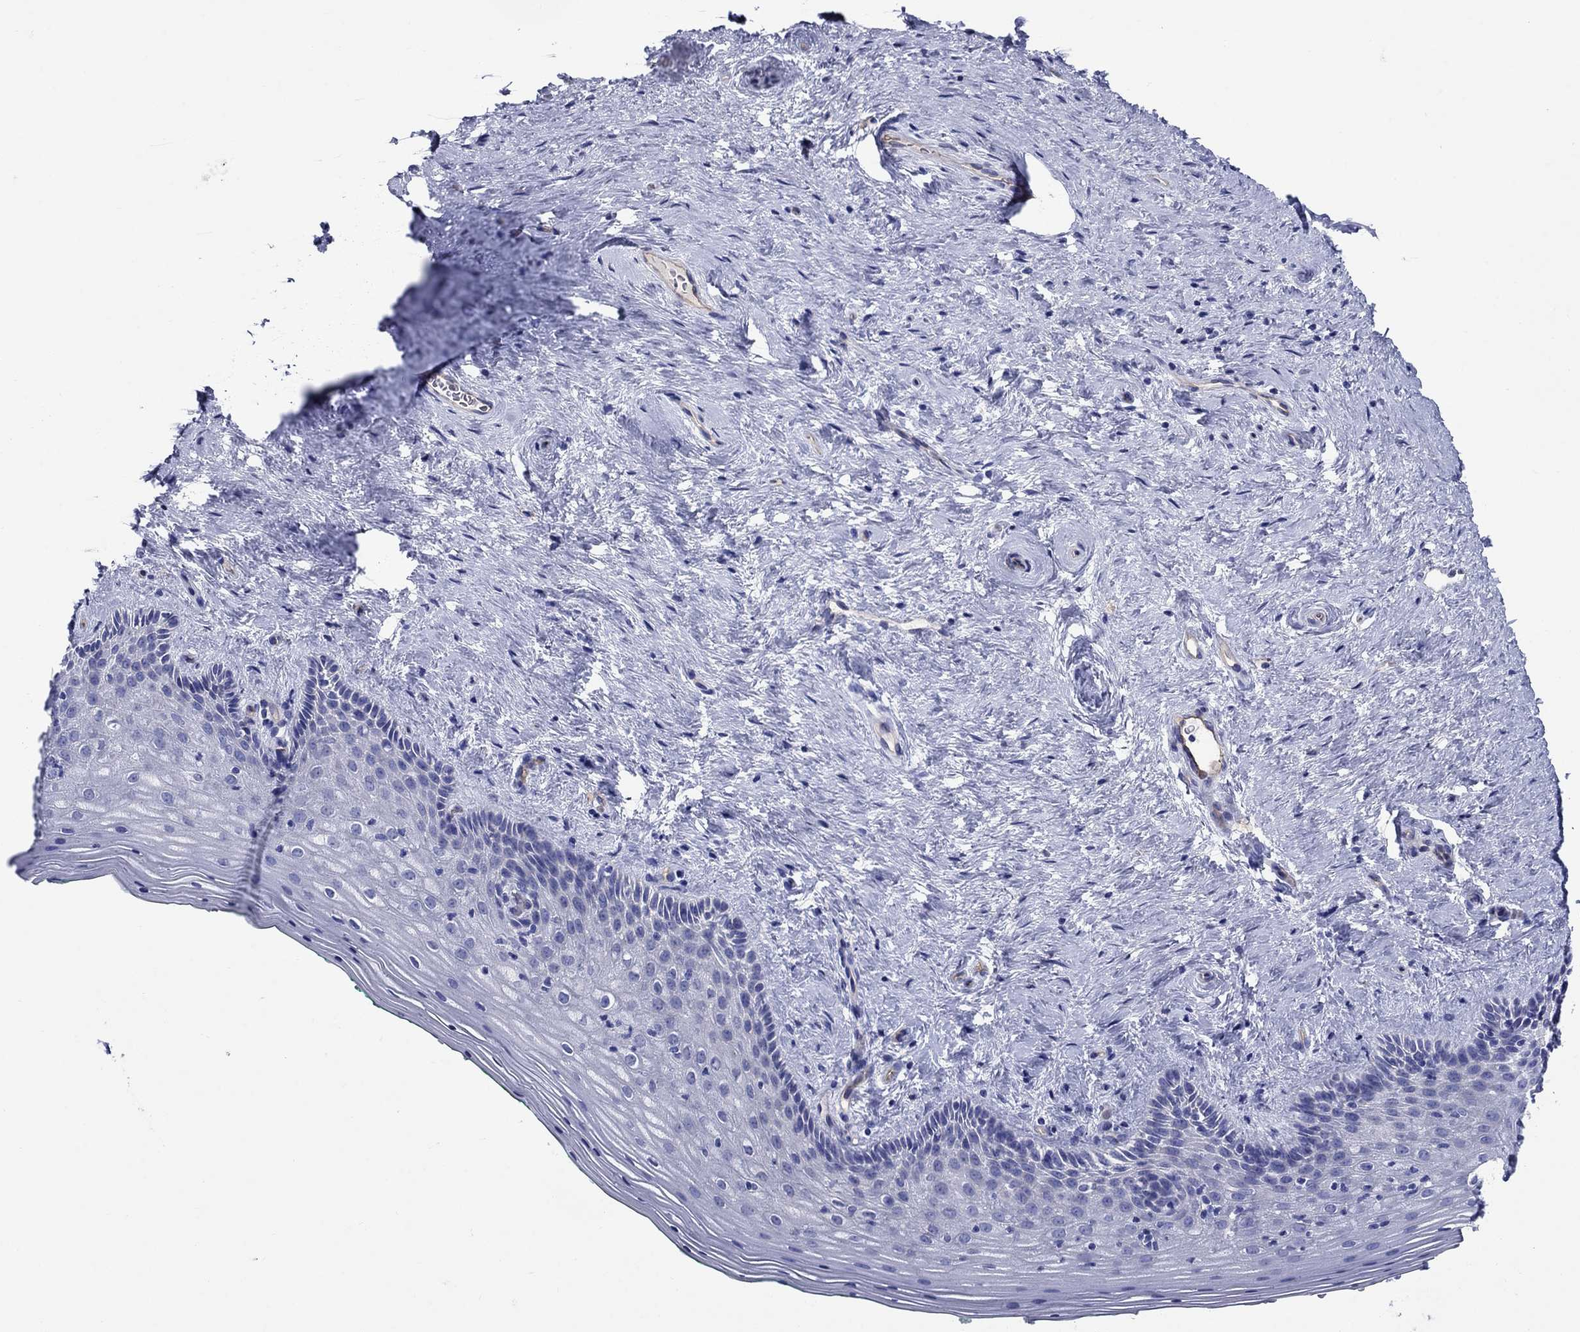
{"staining": {"intensity": "negative", "quantity": "none", "location": "none"}, "tissue": "vagina", "cell_type": "Squamous epithelial cells", "image_type": "normal", "snomed": [{"axis": "morphology", "description": "Normal tissue, NOS"}, {"axis": "topography", "description": "Vagina"}], "caption": "There is no significant positivity in squamous epithelial cells of vagina. Nuclei are stained in blue.", "gene": "SMCP", "patient": {"sex": "female", "age": 45}}